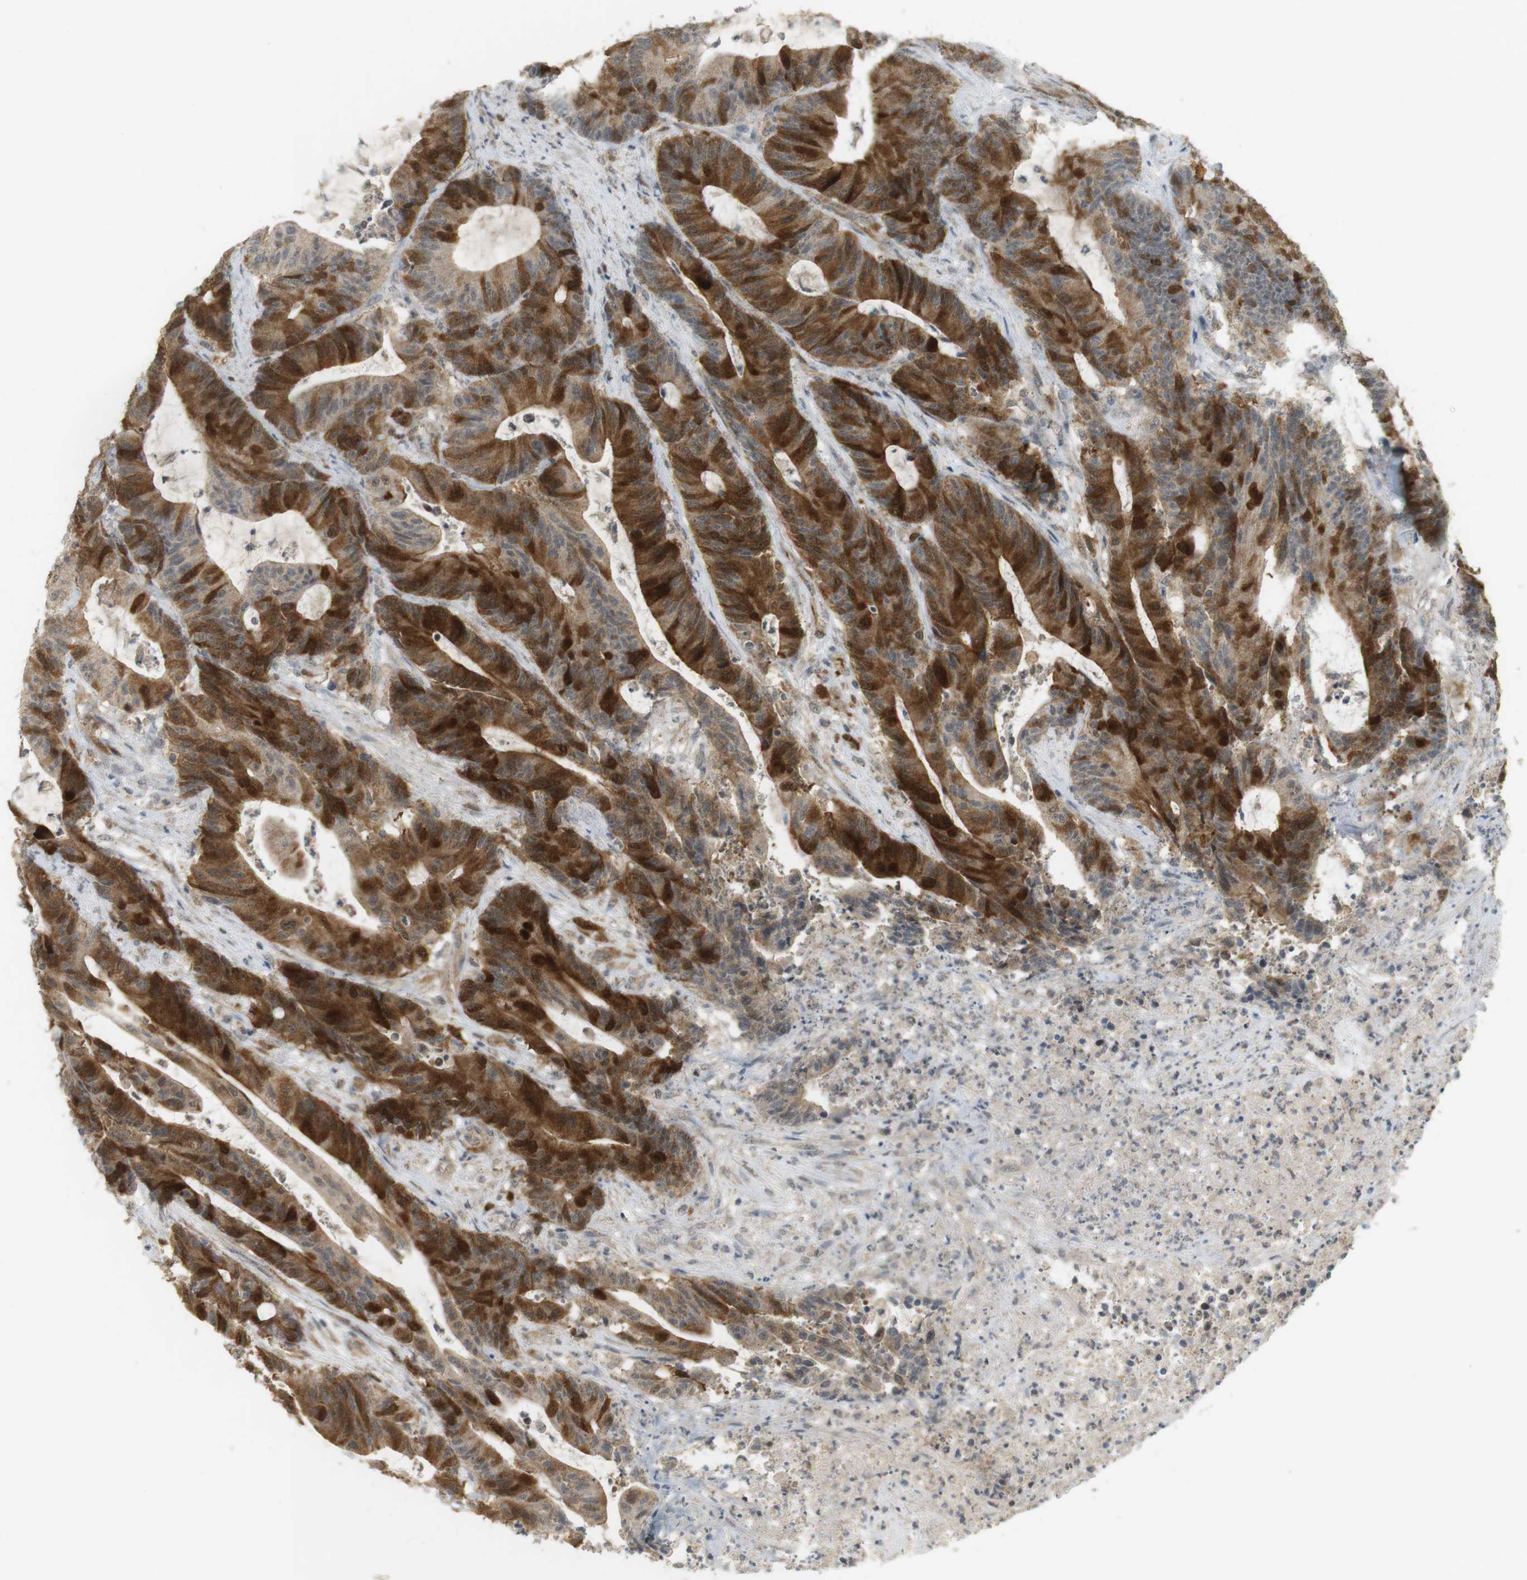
{"staining": {"intensity": "strong", "quantity": ">75%", "location": "cytoplasmic/membranous"}, "tissue": "colorectal cancer", "cell_type": "Tumor cells", "image_type": "cancer", "snomed": [{"axis": "morphology", "description": "Adenocarcinoma, NOS"}, {"axis": "topography", "description": "Colon"}], "caption": "This photomicrograph shows immunohistochemistry staining of colorectal cancer (adenocarcinoma), with high strong cytoplasmic/membranous positivity in approximately >75% of tumor cells.", "gene": "TTK", "patient": {"sex": "female", "age": 84}}